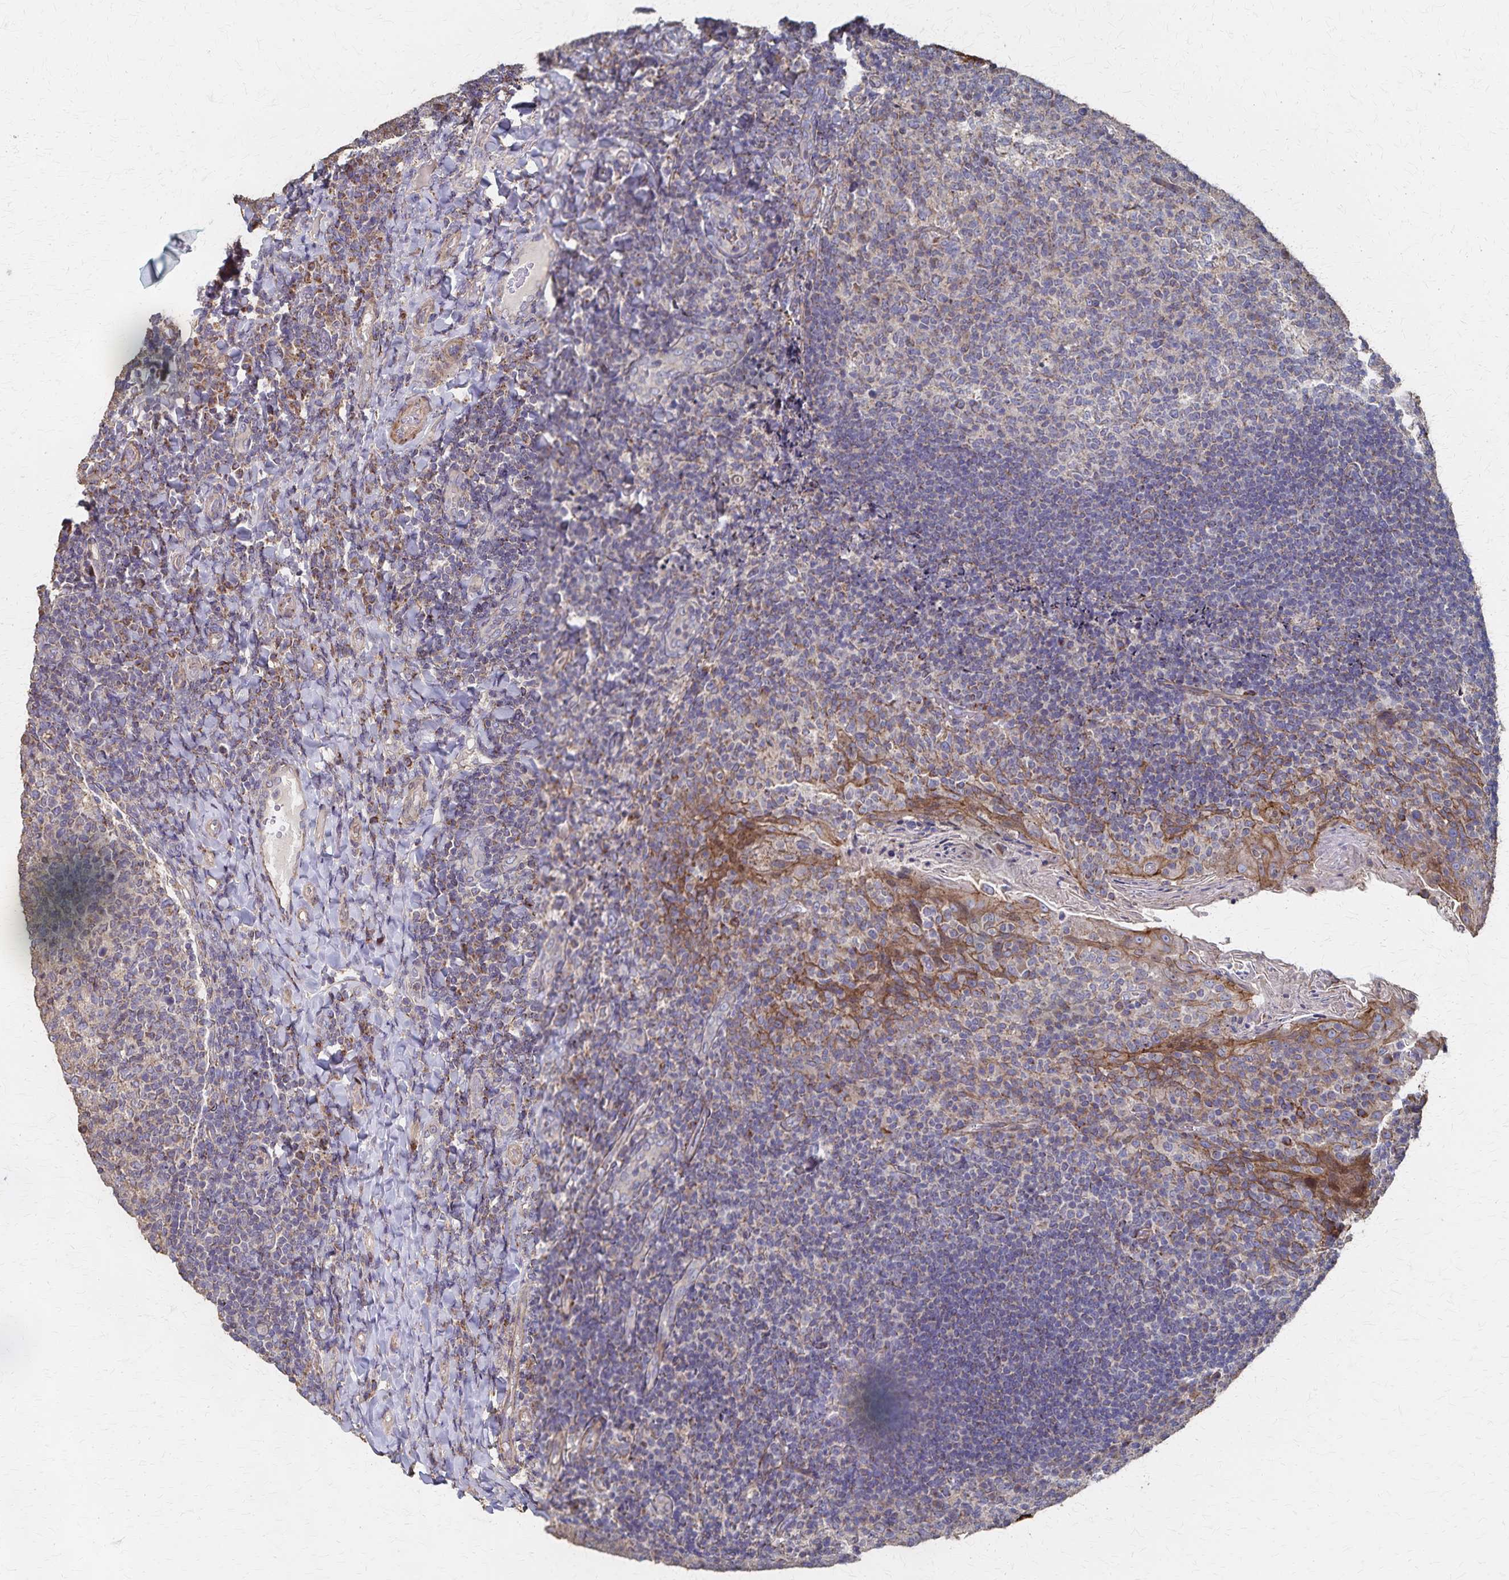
{"staining": {"intensity": "moderate", "quantity": "<25%", "location": "cytoplasmic/membranous"}, "tissue": "tonsil", "cell_type": "Germinal center cells", "image_type": "normal", "snomed": [{"axis": "morphology", "description": "Normal tissue, NOS"}, {"axis": "topography", "description": "Tonsil"}], "caption": "Moderate cytoplasmic/membranous expression is appreciated in approximately <25% of germinal center cells in unremarkable tonsil. The protein is shown in brown color, while the nuclei are stained blue.", "gene": "PGAP2", "patient": {"sex": "female", "age": 10}}